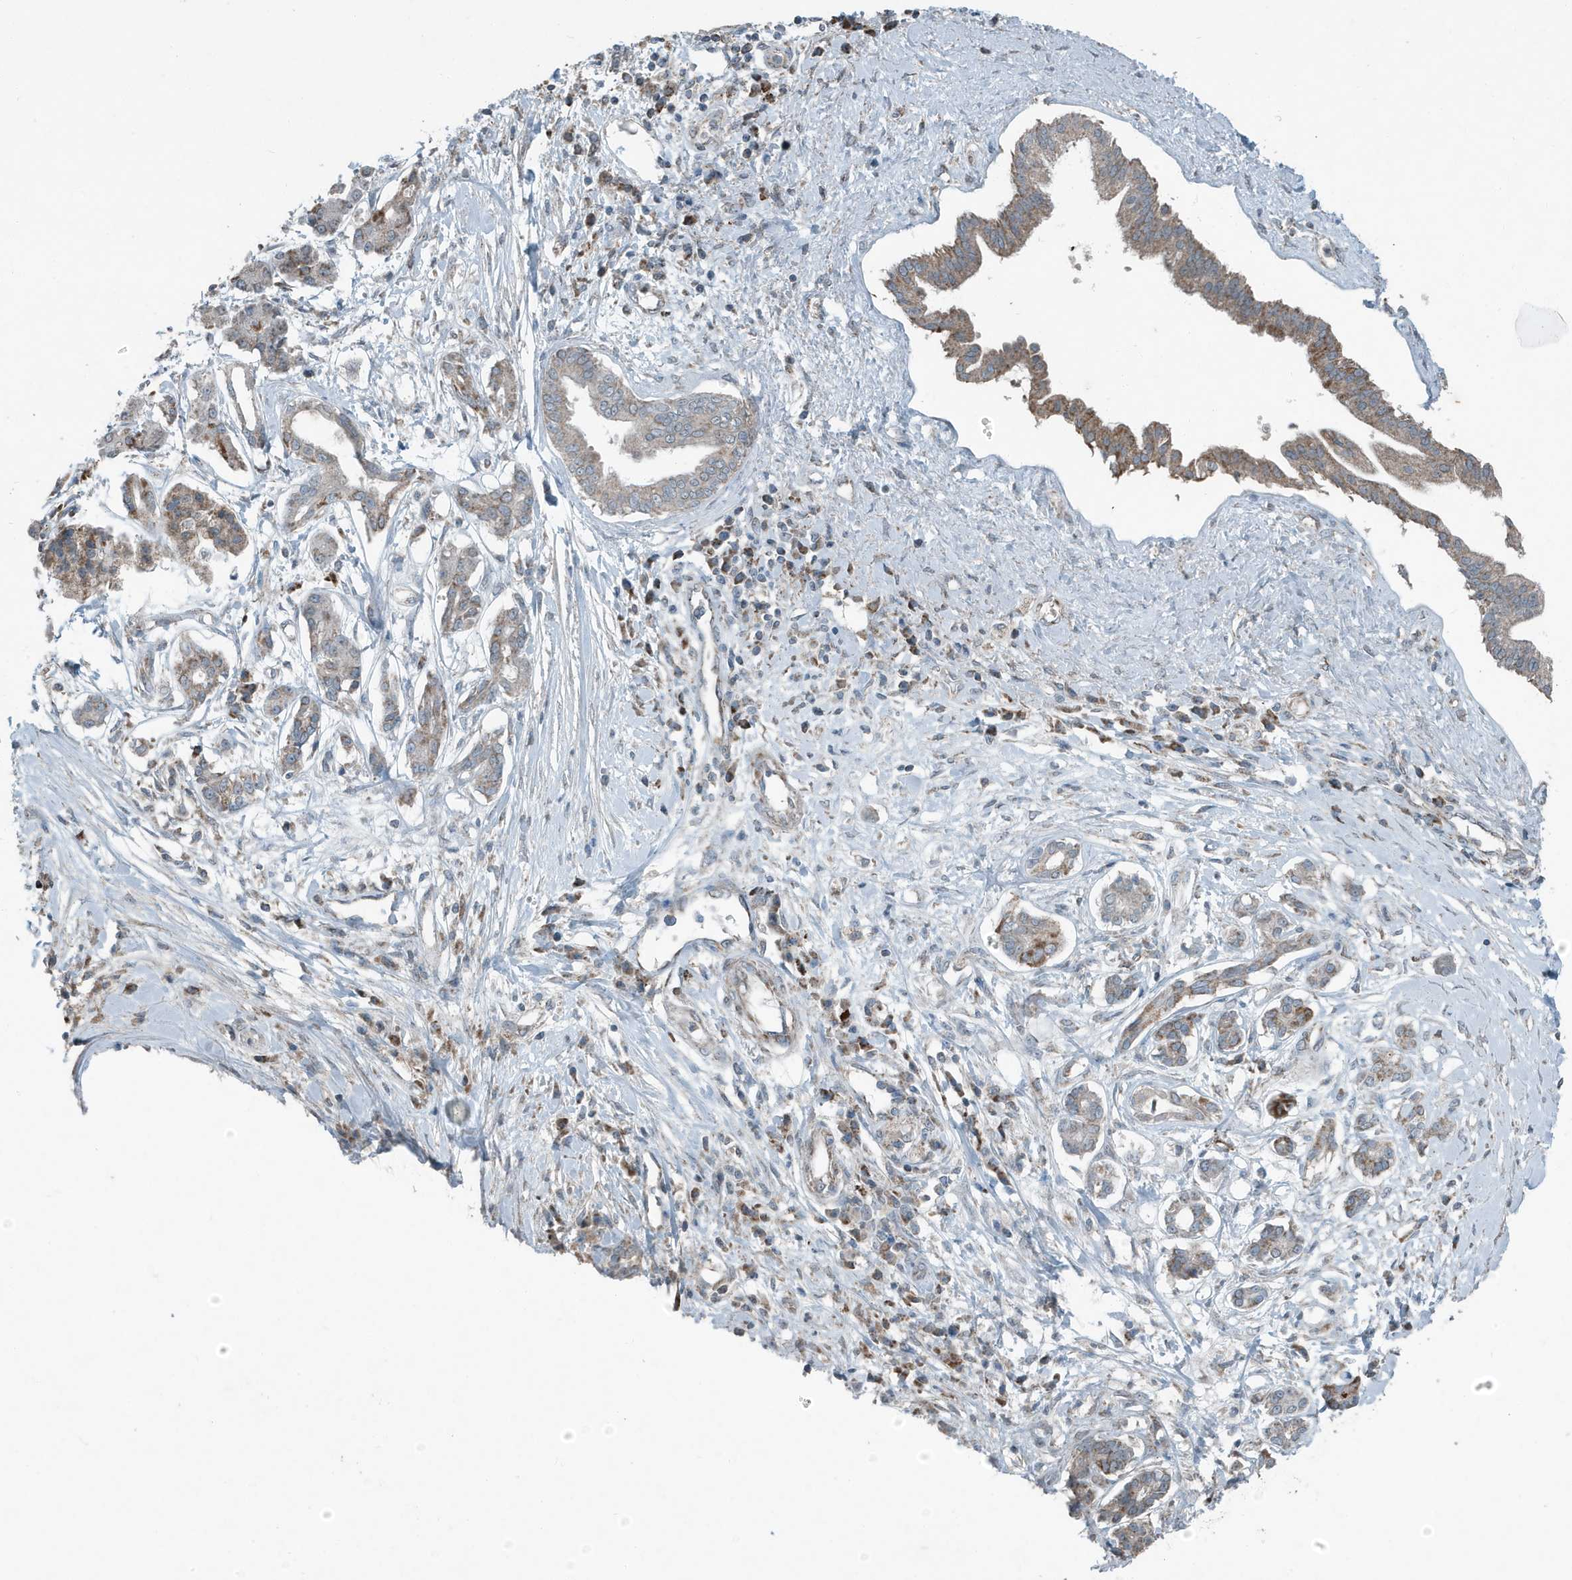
{"staining": {"intensity": "weak", "quantity": "25%-75%", "location": "cytoplasmic/membranous"}, "tissue": "pancreatic cancer", "cell_type": "Tumor cells", "image_type": "cancer", "snomed": [{"axis": "morphology", "description": "Inflammation, NOS"}, {"axis": "morphology", "description": "Adenocarcinoma, NOS"}, {"axis": "topography", "description": "Pancreas"}], "caption": "Brown immunohistochemical staining in human pancreatic adenocarcinoma exhibits weak cytoplasmic/membranous expression in approximately 25%-75% of tumor cells.", "gene": "MT-CYB", "patient": {"sex": "female", "age": 56}}